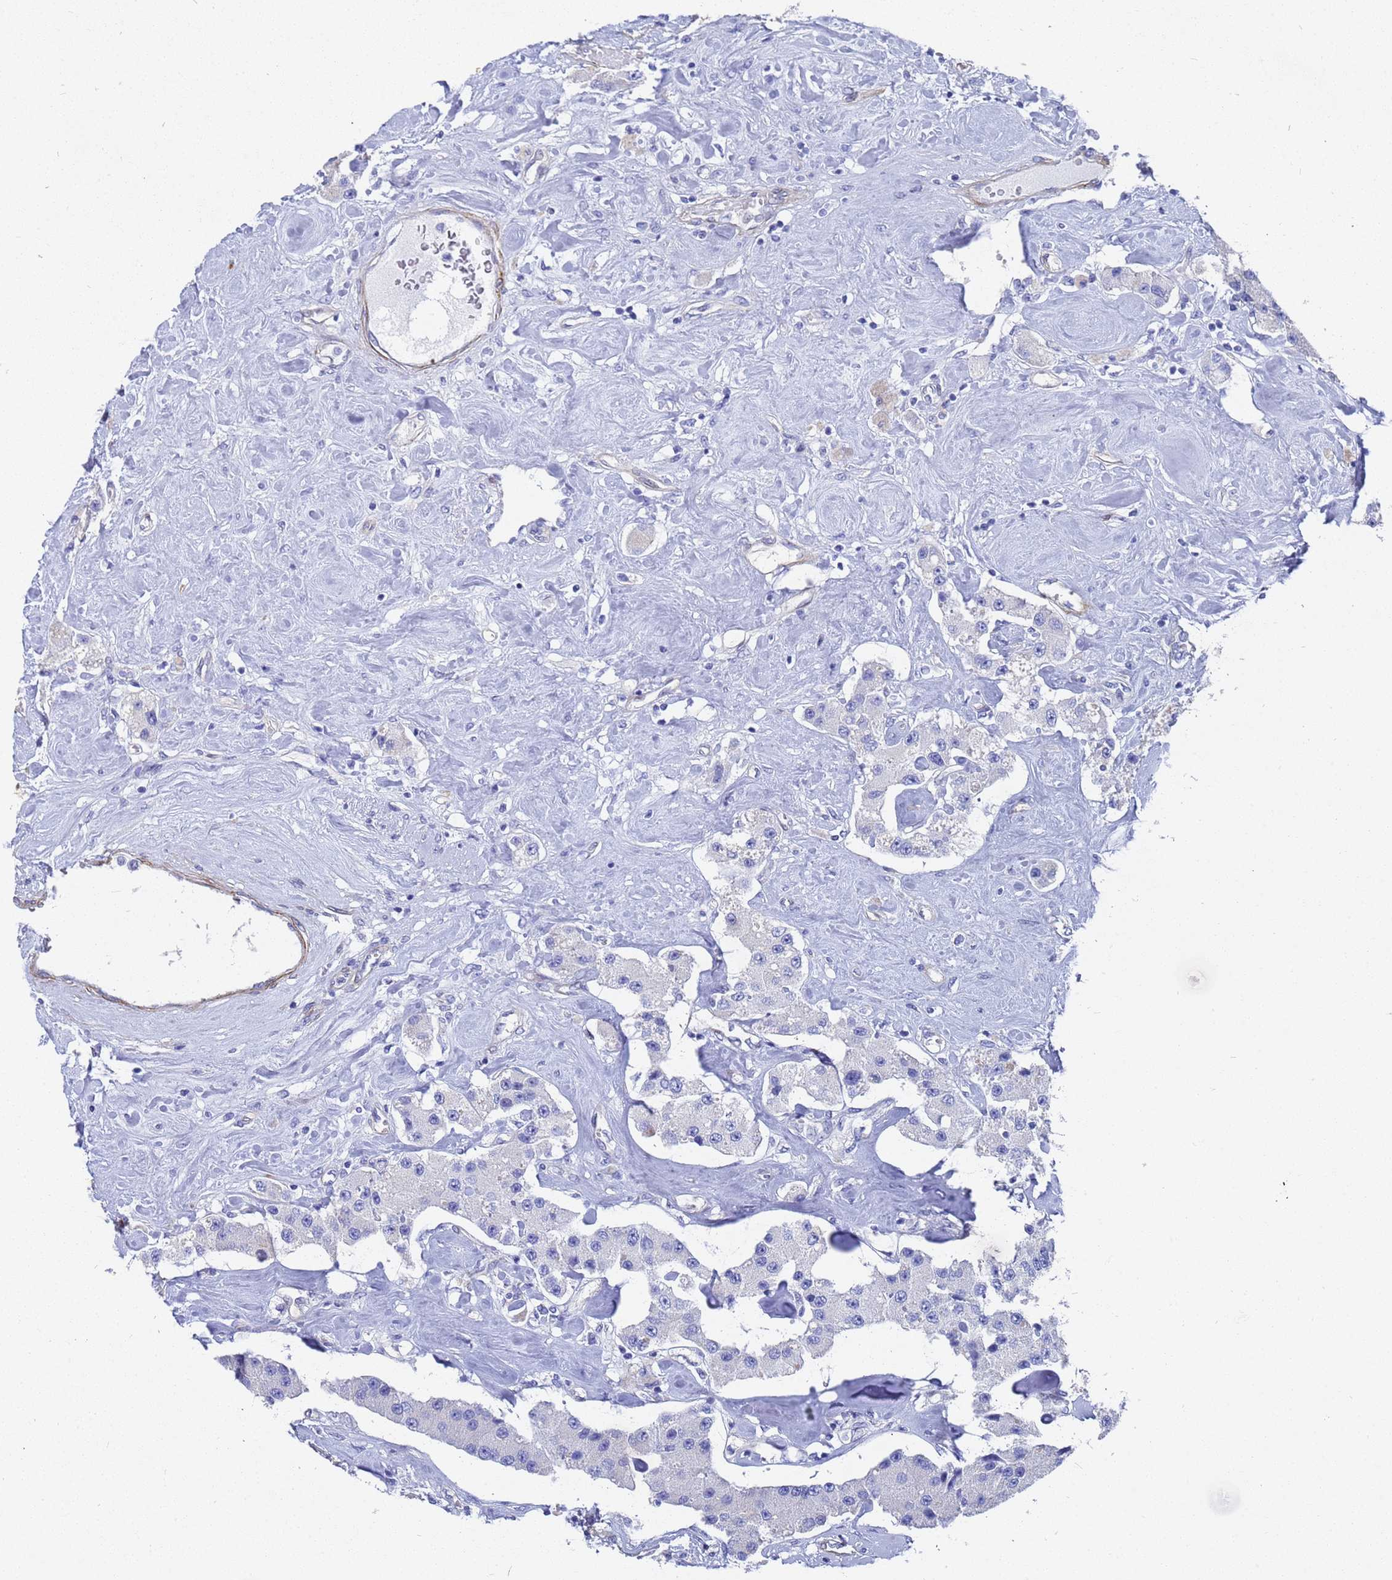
{"staining": {"intensity": "negative", "quantity": "none", "location": "none"}, "tissue": "carcinoid", "cell_type": "Tumor cells", "image_type": "cancer", "snomed": [{"axis": "morphology", "description": "Carcinoid, malignant, NOS"}, {"axis": "topography", "description": "Pancreas"}], "caption": "Immunohistochemistry (IHC) micrograph of human malignant carcinoid stained for a protein (brown), which exhibits no staining in tumor cells.", "gene": "TUBB1", "patient": {"sex": "male", "age": 41}}